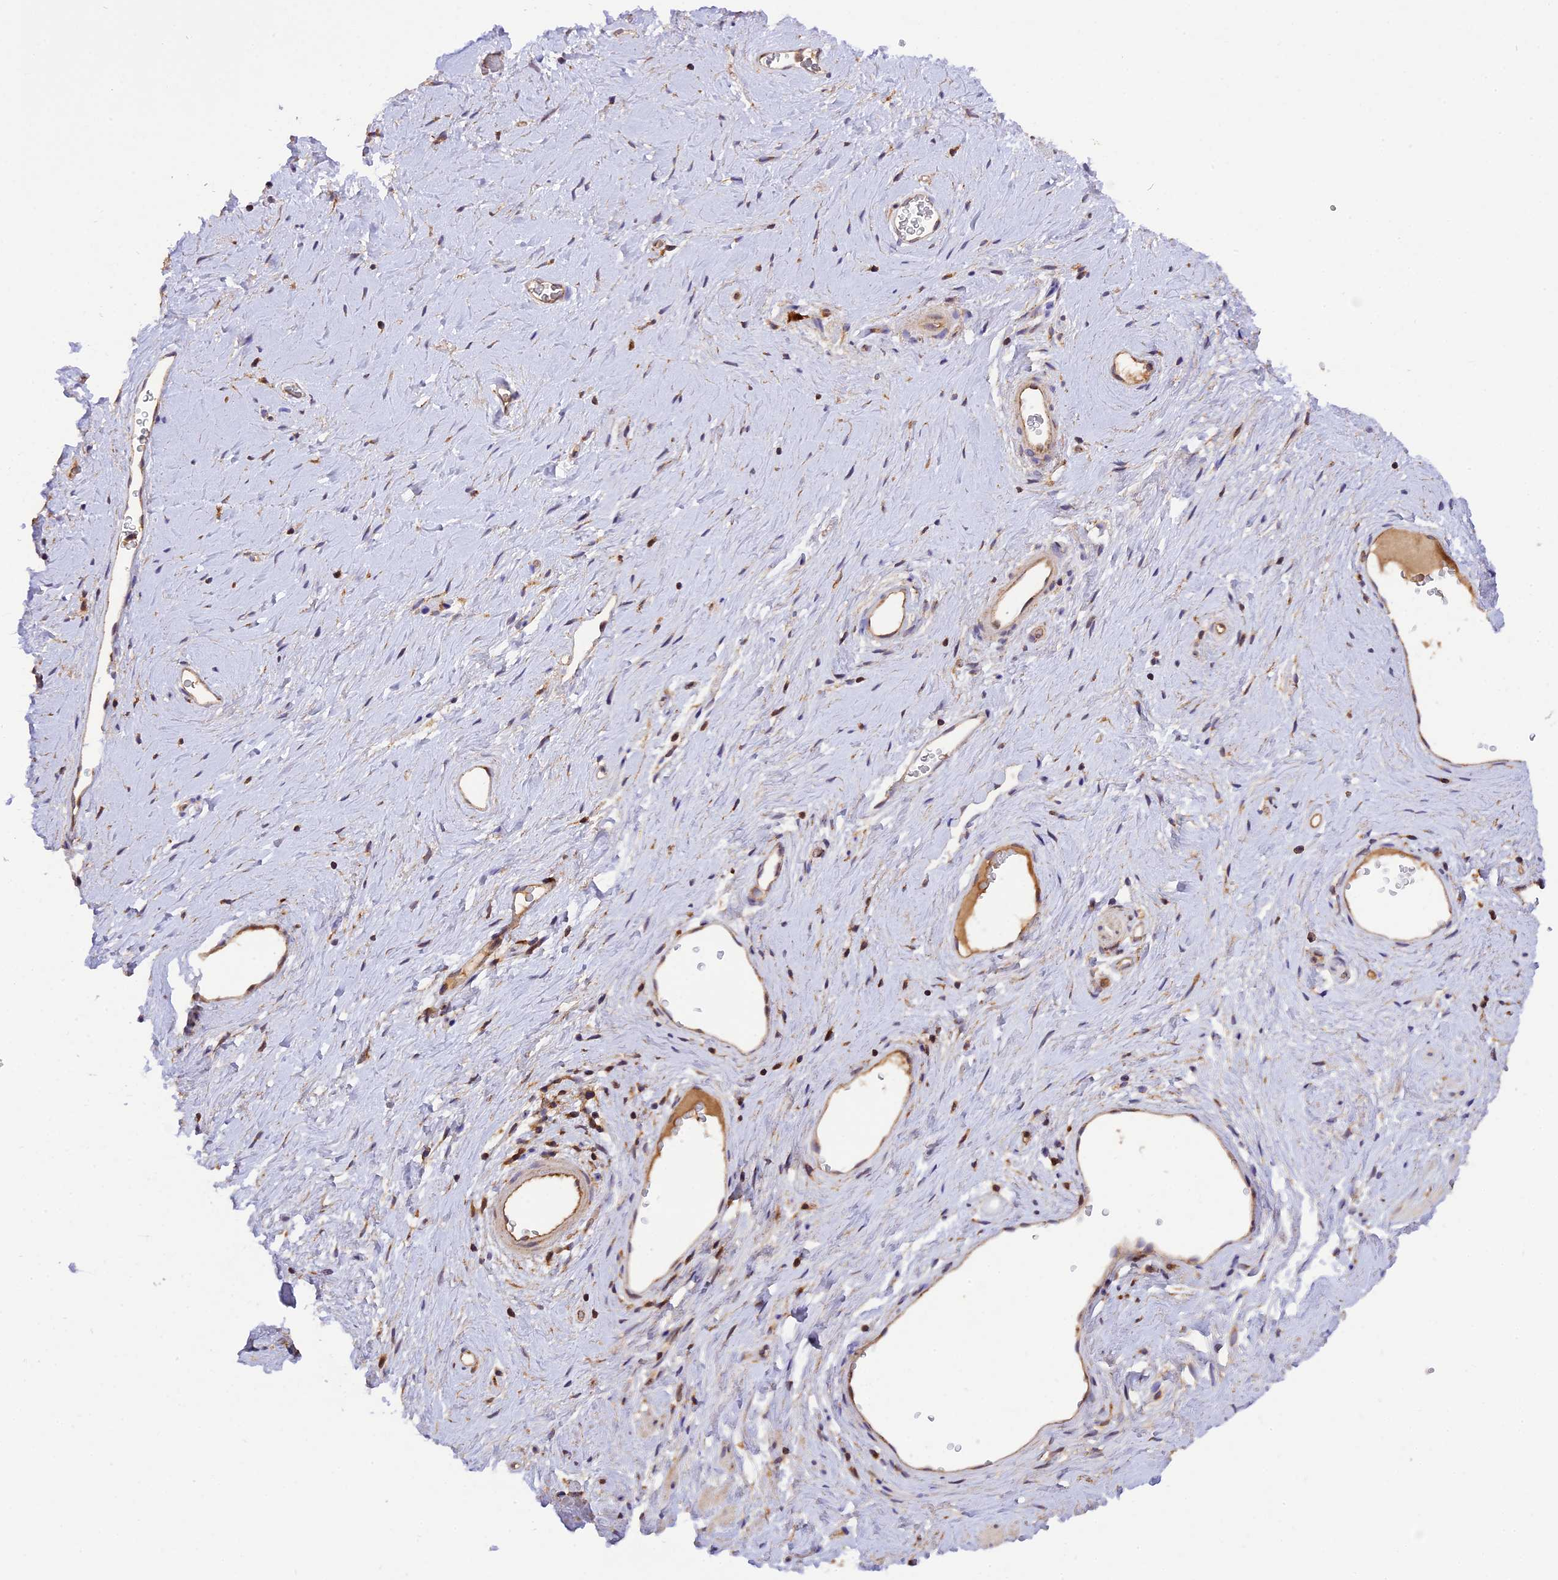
{"staining": {"intensity": "negative", "quantity": "none", "location": "none"}, "tissue": "adipose tissue", "cell_type": "Adipocytes", "image_type": "normal", "snomed": [{"axis": "morphology", "description": "Normal tissue, NOS"}, {"axis": "morphology", "description": "Adenocarcinoma, NOS"}, {"axis": "topography", "description": "Rectum"}, {"axis": "topography", "description": "Vagina"}, {"axis": "topography", "description": "Peripheral nerve tissue"}], "caption": "Immunohistochemistry (IHC) histopathology image of benign adipose tissue stained for a protein (brown), which exhibits no expression in adipocytes. (DAB immunohistochemistry (IHC) with hematoxylin counter stain).", "gene": "PEX3", "patient": {"sex": "female", "age": 71}}